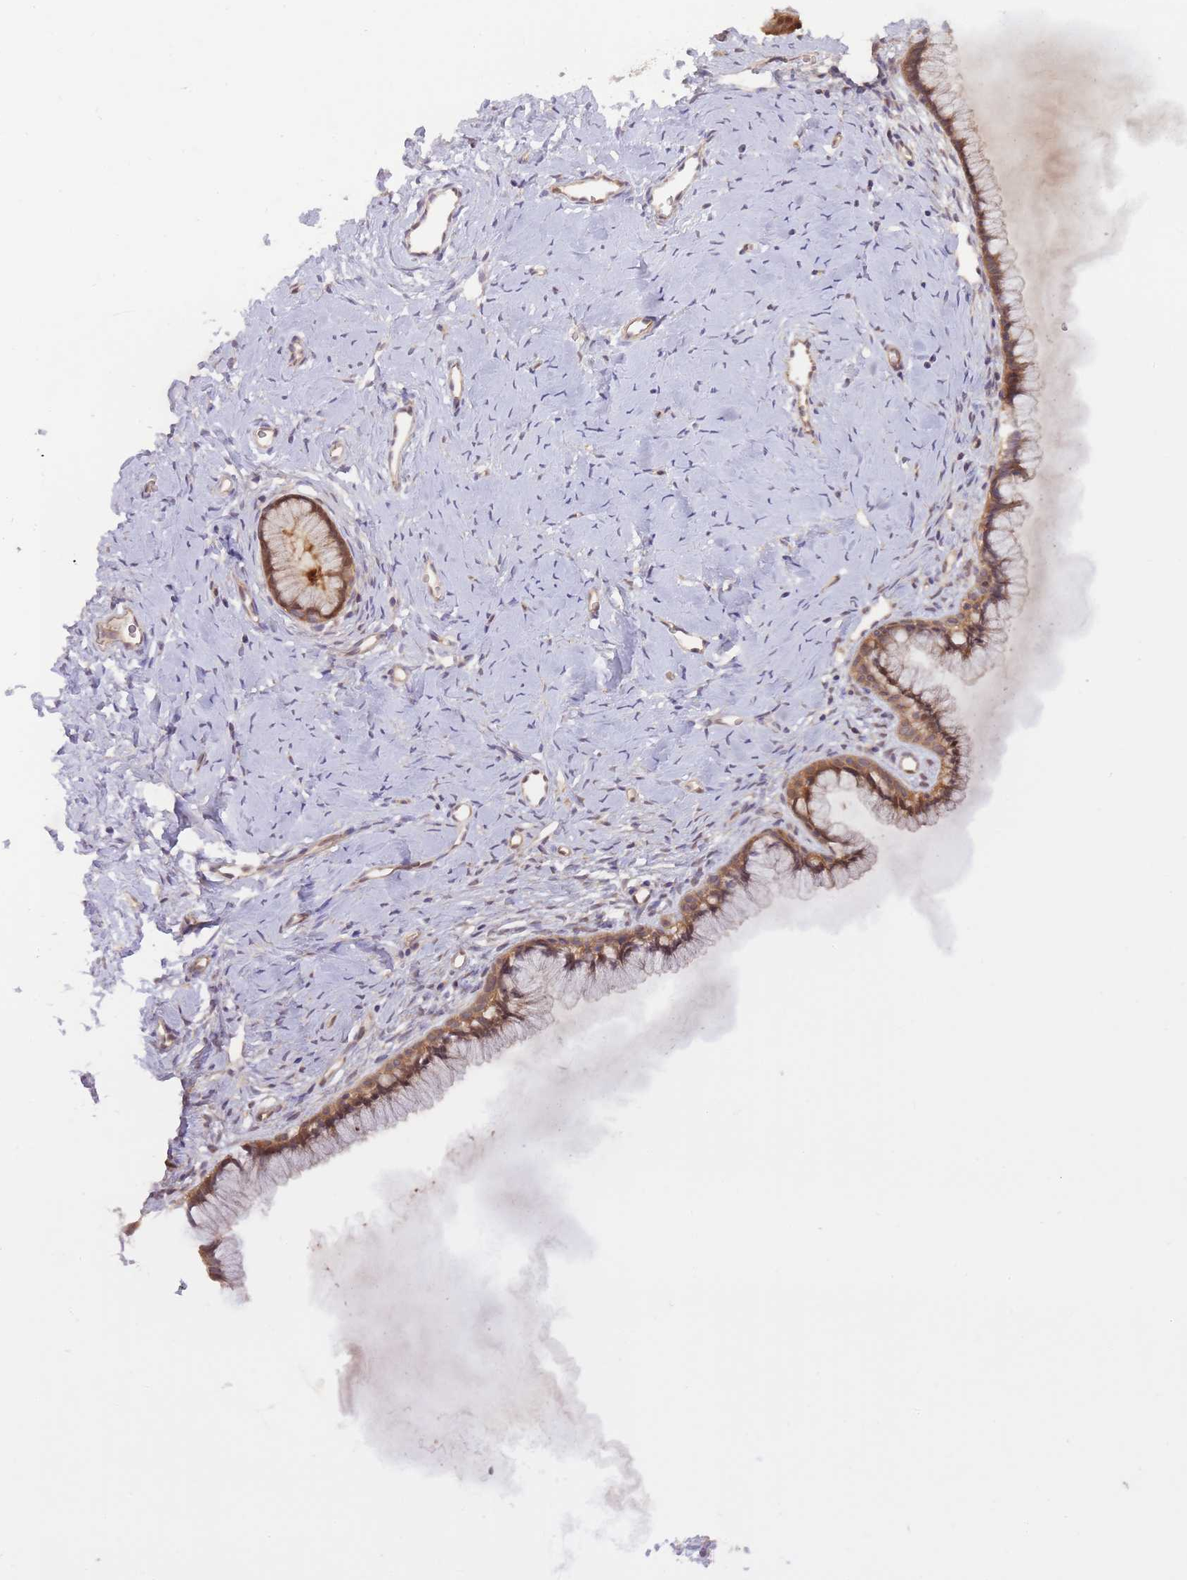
{"staining": {"intensity": "moderate", "quantity": ">75%", "location": "cytoplasmic/membranous"}, "tissue": "cervix", "cell_type": "Glandular cells", "image_type": "normal", "snomed": [{"axis": "morphology", "description": "Normal tissue, NOS"}, {"axis": "topography", "description": "Cervix"}], "caption": "A high-resolution image shows immunohistochemistry (IHC) staining of unremarkable cervix, which reveals moderate cytoplasmic/membranous positivity in about >75% of glandular cells.", "gene": "PREP", "patient": {"sex": "female", "age": 40}}